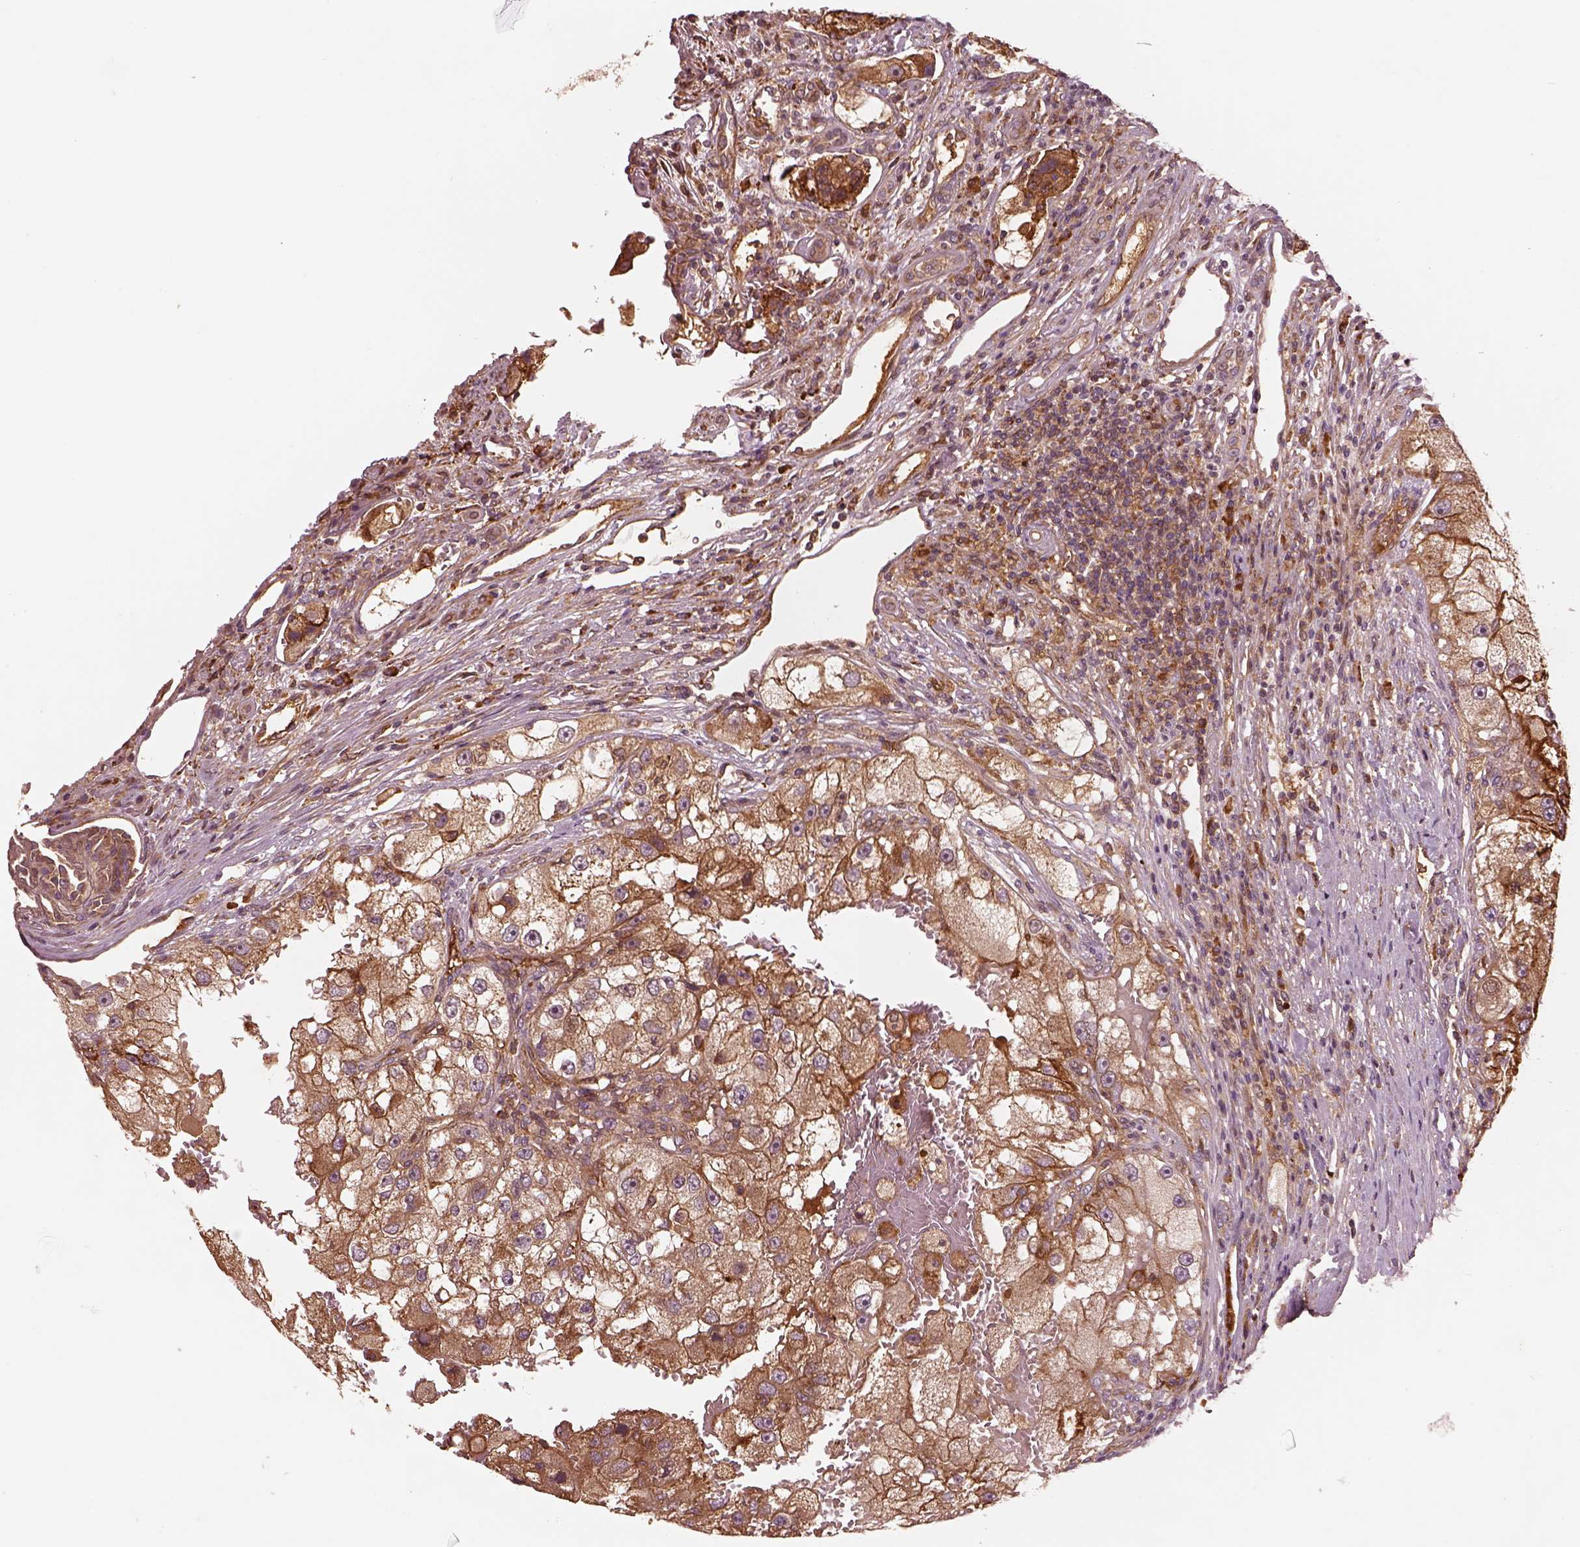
{"staining": {"intensity": "strong", "quantity": "25%-75%", "location": "cytoplasmic/membranous"}, "tissue": "renal cancer", "cell_type": "Tumor cells", "image_type": "cancer", "snomed": [{"axis": "morphology", "description": "Adenocarcinoma, NOS"}, {"axis": "topography", "description": "Kidney"}], "caption": "Renal cancer stained for a protein (brown) reveals strong cytoplasmic/membranous positive positivity in approximately 25%-75% of tumor cells.", "gene": "ASCC2", "patient": {"sex": "male", "age": 63}}